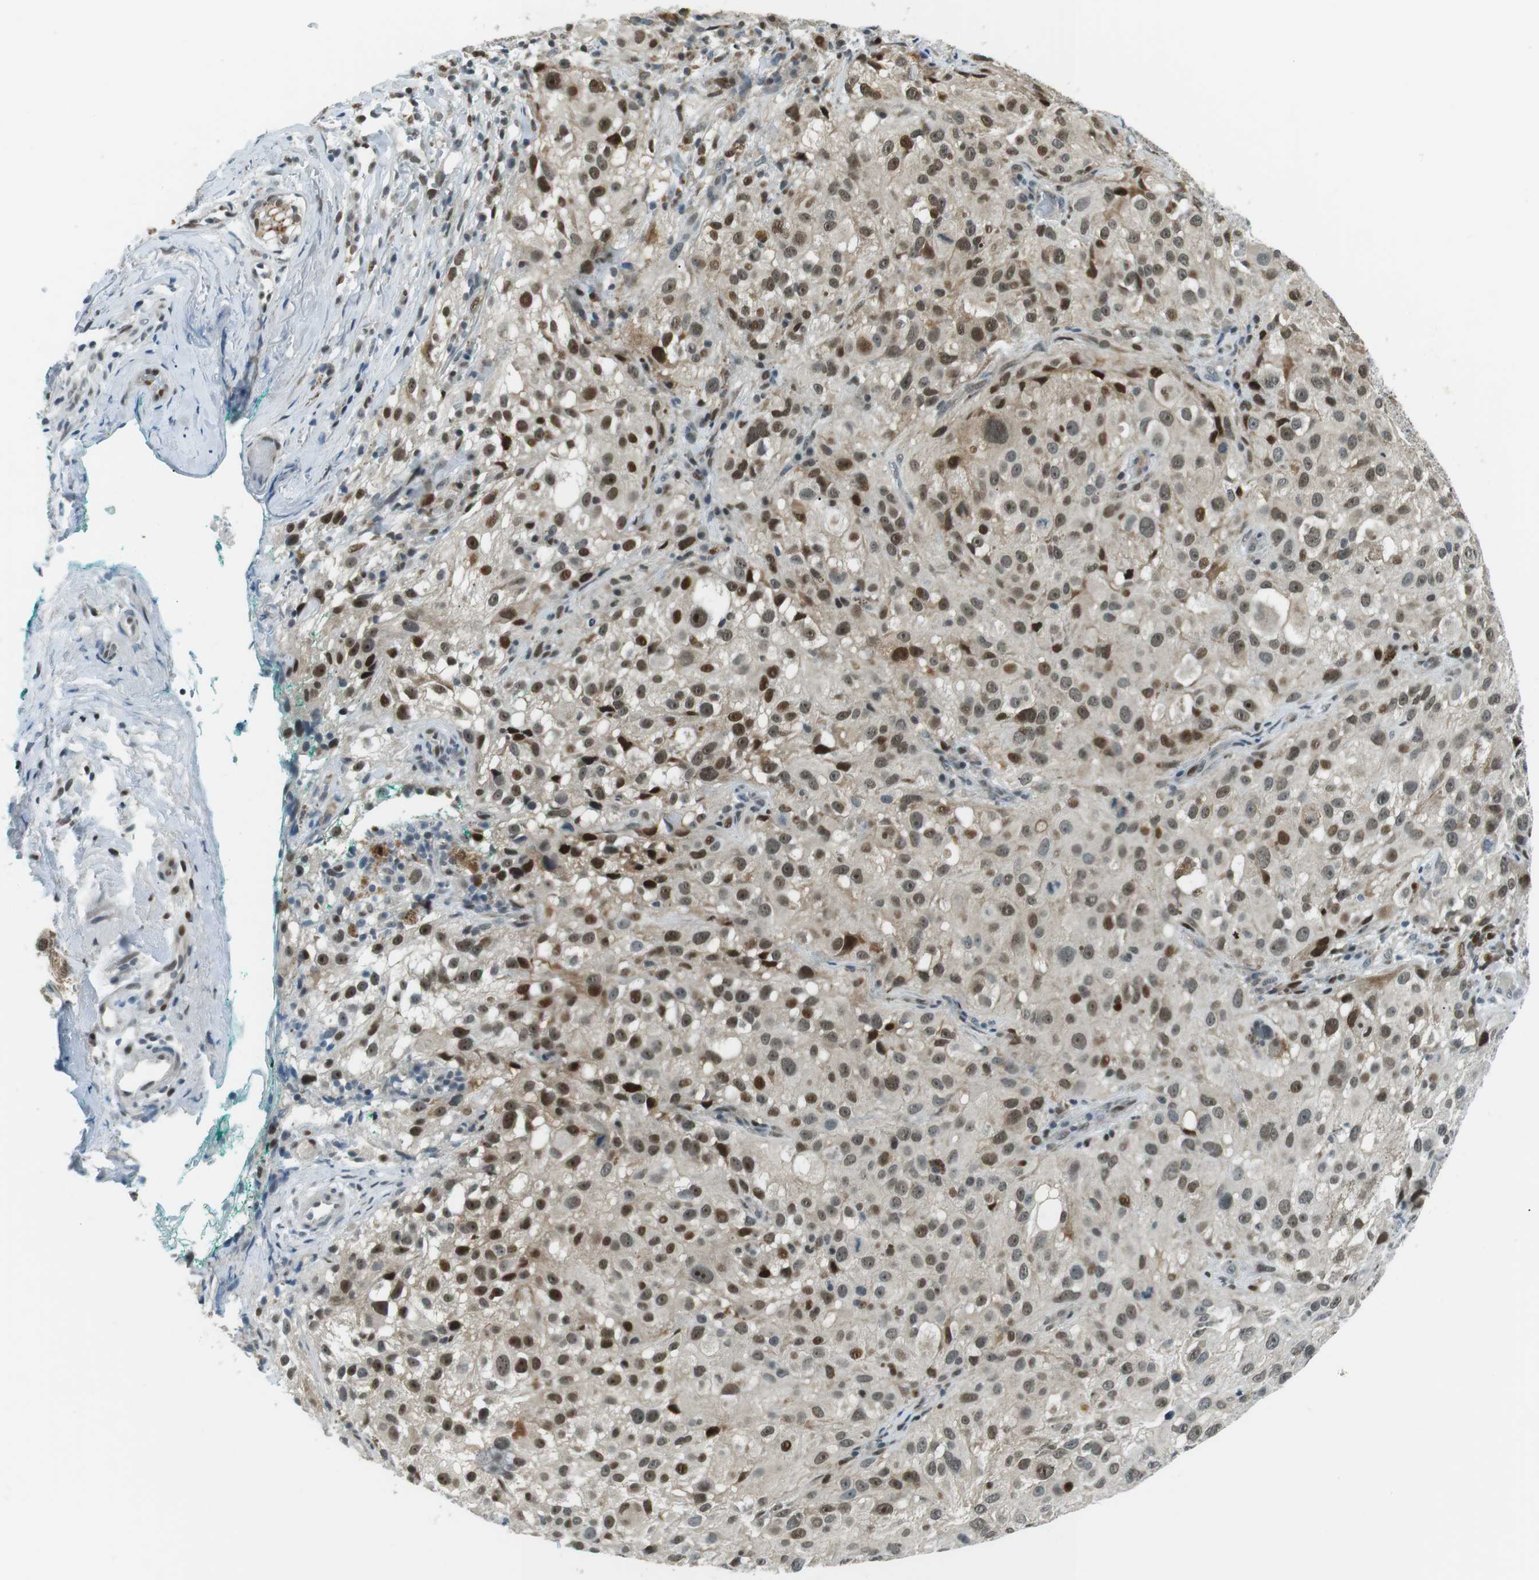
{"staining": {"intensity": "strong", "quantity": ">75%", "location": "nuclear"}, "tissue": "melanoma", "cell_type": "Tumor cells", "image_type": "cancer", "snomed": [{"axis": "morphology", "description": "Necrosis, NOS"}, {"axis": "morphology", "description": "Malignant melanoma, NOS"}, {"axis": "topography", "description": "Skin"}], "caption": "This is an image of immunohistochemistry staining of melanoma, which shows strong staining in the nuclear of tumor cells.", "gene": "PJA1", "patient": {"sex": "female", "age": 87}}